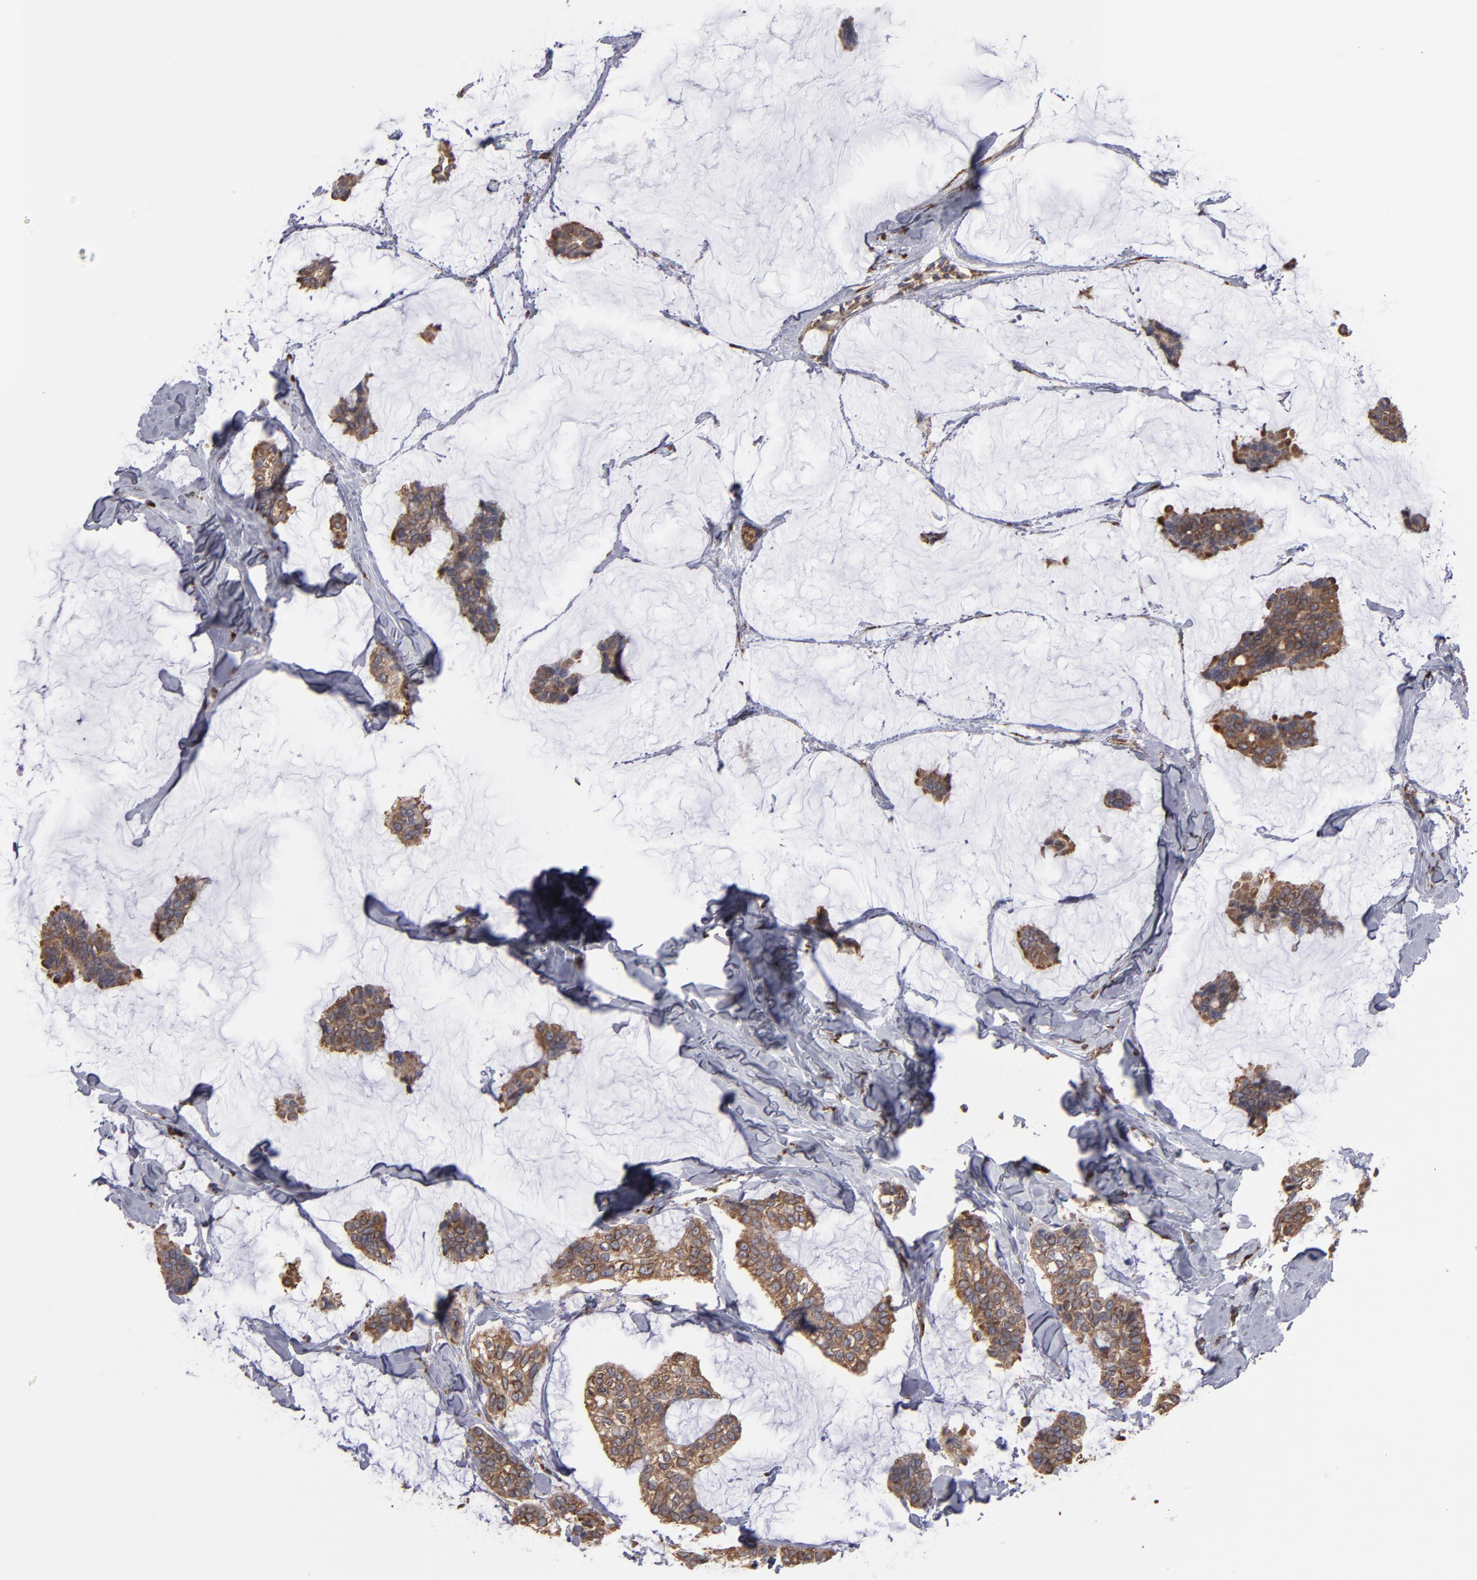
{"staining": {"intensity": "moderate", "quantity": ">75%", "location": "cytoplasmic/membranous"}, "tissue": "breast cancer", "cell_type": "Tumor cells", "image_type": "cancer", "snomed": [{"axis": "morphology", "description": "Duct carcinoma"}, {"axis": "topography", "description": "Breast"}], "caption": "The histopathology image shows a brown stain indicating the presence of a protein in the cytoplasmic/membranous of tumor cells in invasive ductal carcinoma (breast).", "gene": "SND1", "patient": {"sex": "female", "age": 93}}